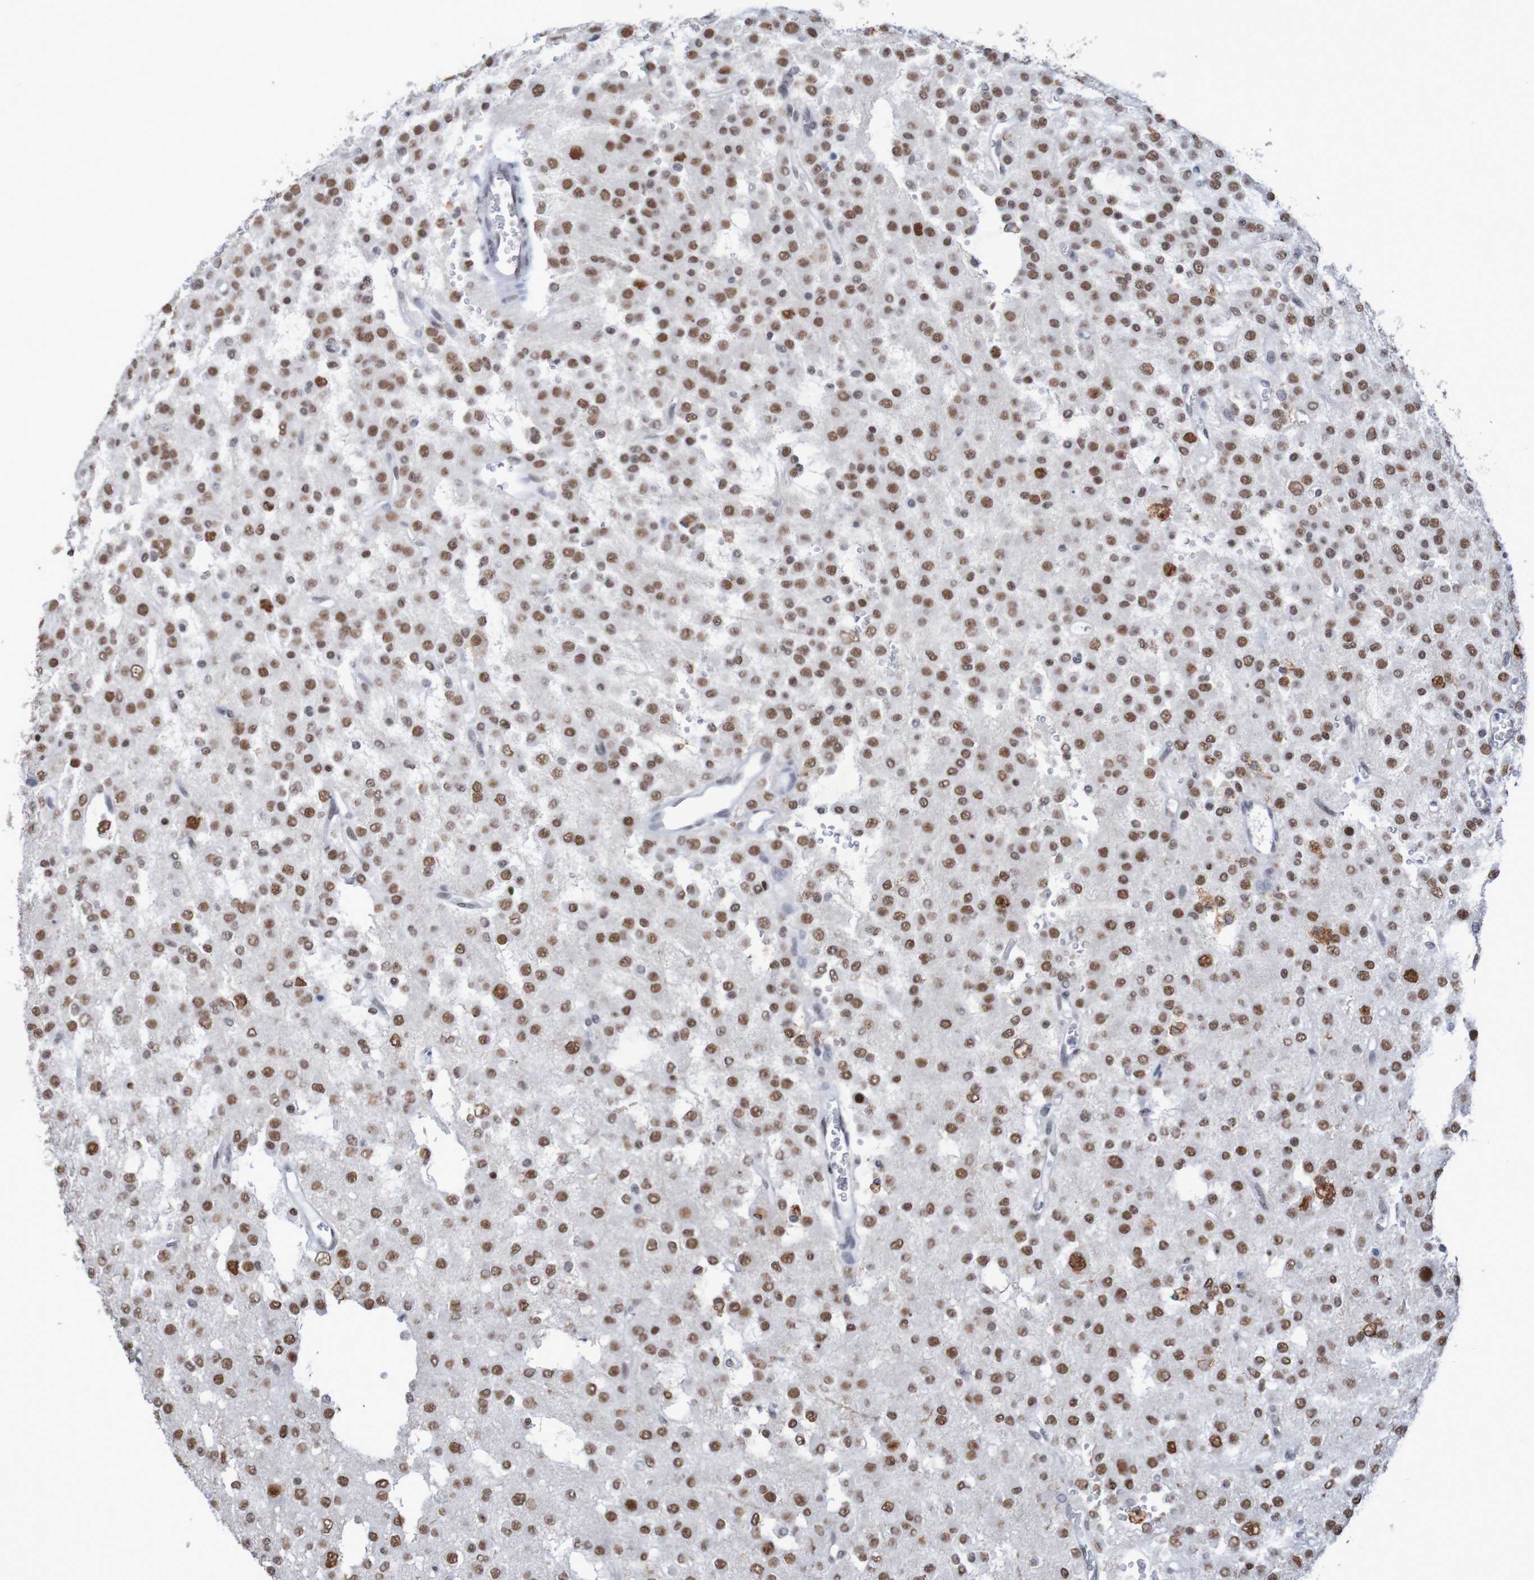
{"staining": {"intensity": "strong", "quantity": ">75%", "location": "nuclear"}, "tissue": "glioma", "cell_type": "Tumor cells", "image_type": "cancer", "snomed": [{"axis": "morphology", "description": "Glioma, malignant, Low grade"}, {"axis": "topography", "description": "Brain"}], "caption": "IHC image of glioma stained for a protein (brown), which displays high levels of strong nuclear staining in about >75% of tumor cells.", "gene": "MRTFB", "patient": {"sex": "male", "age": 38}}